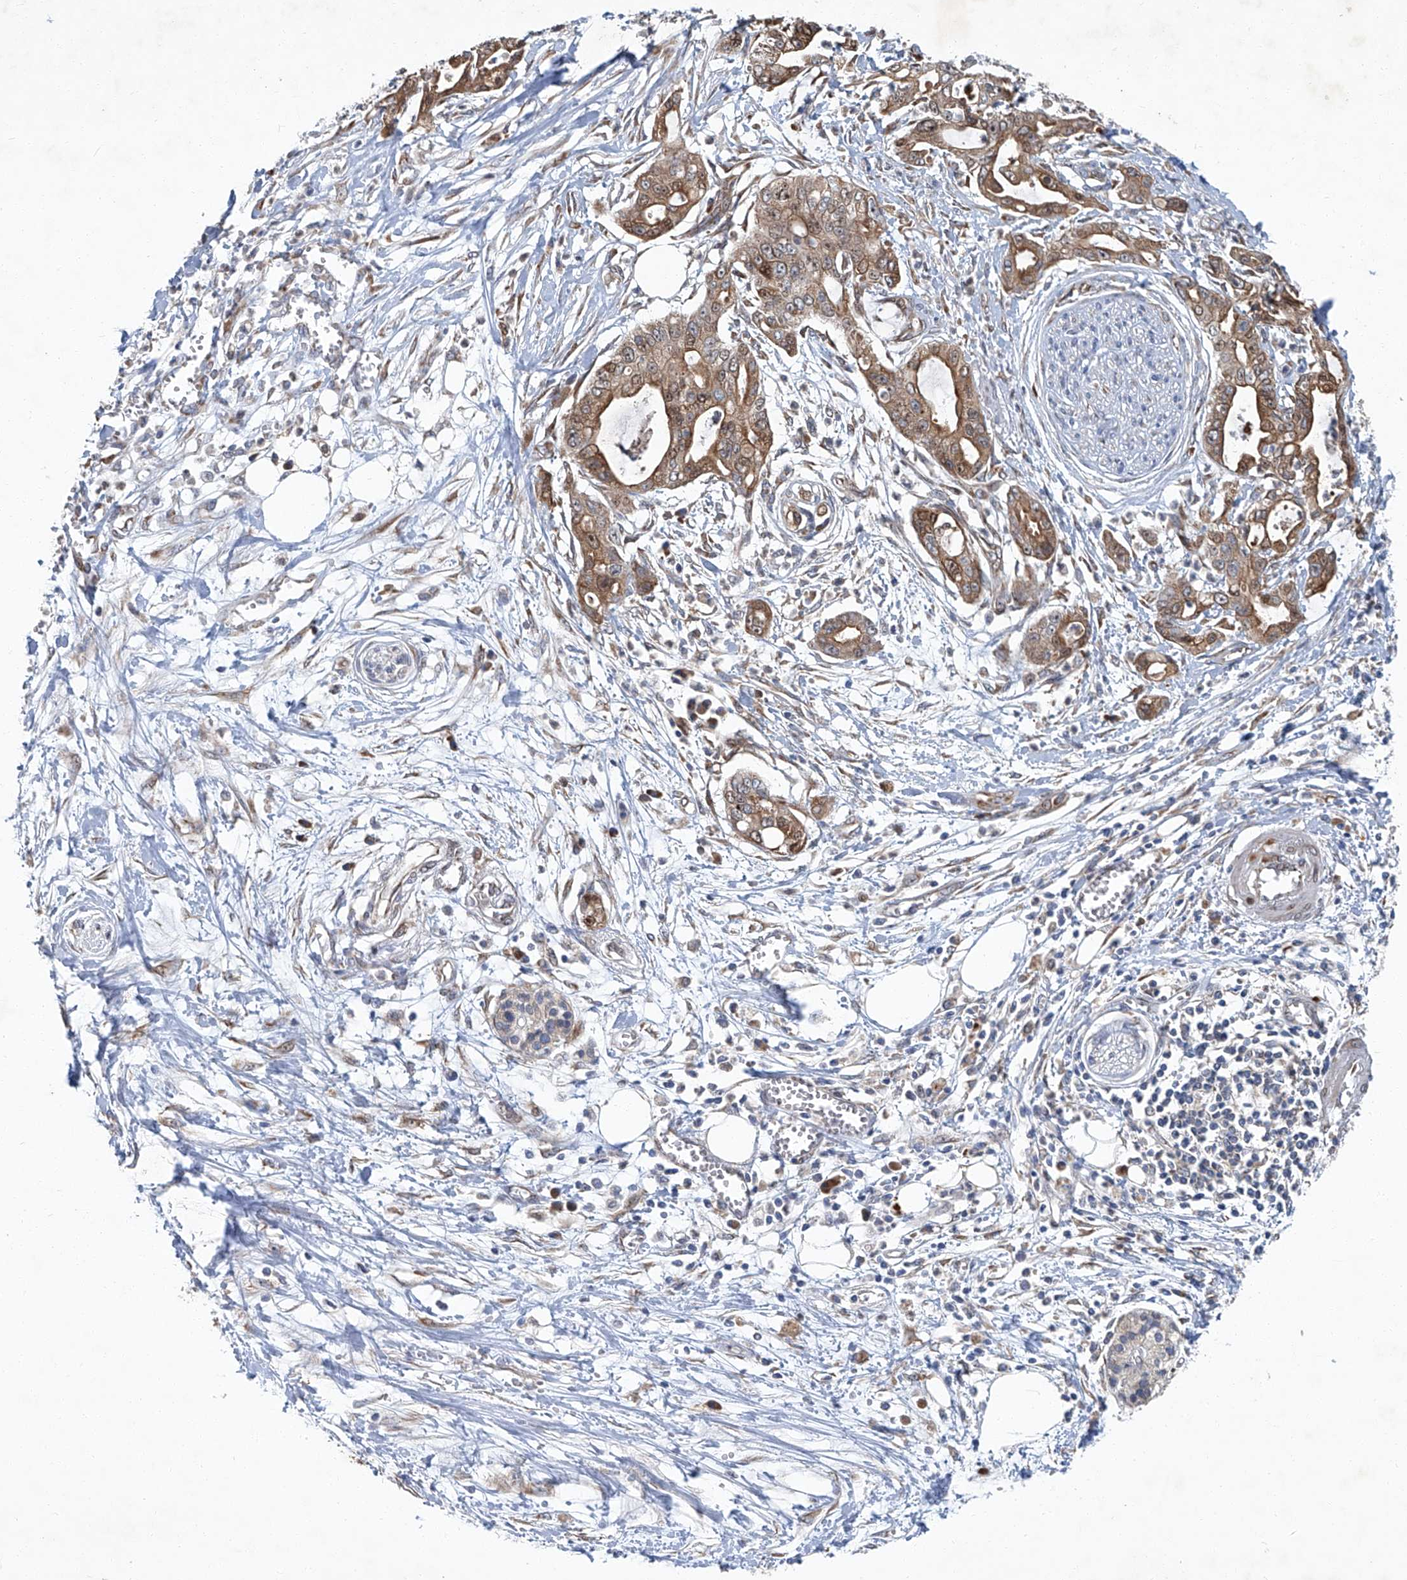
{"staining": {"intensity": "moderate", "quantity": ">75%", "location": "cytoplasmic/membranous"}, "tissue": "pancreatic cancer", "cell_type": "Tumor cells", "image_type": "cancer", "snomed": [{"axis": "morphology", "description": "Adenocarcinoma, NOS"}, {"axis": "topography", "description": "Pancreas"}], "caption": "Human adenocarcinoma (pancreatic) stained with a protein marker demonstrates moderate staining in tumor cells.", "gene": "GPR132", "patient": {"sex": "male", "age": 68}}